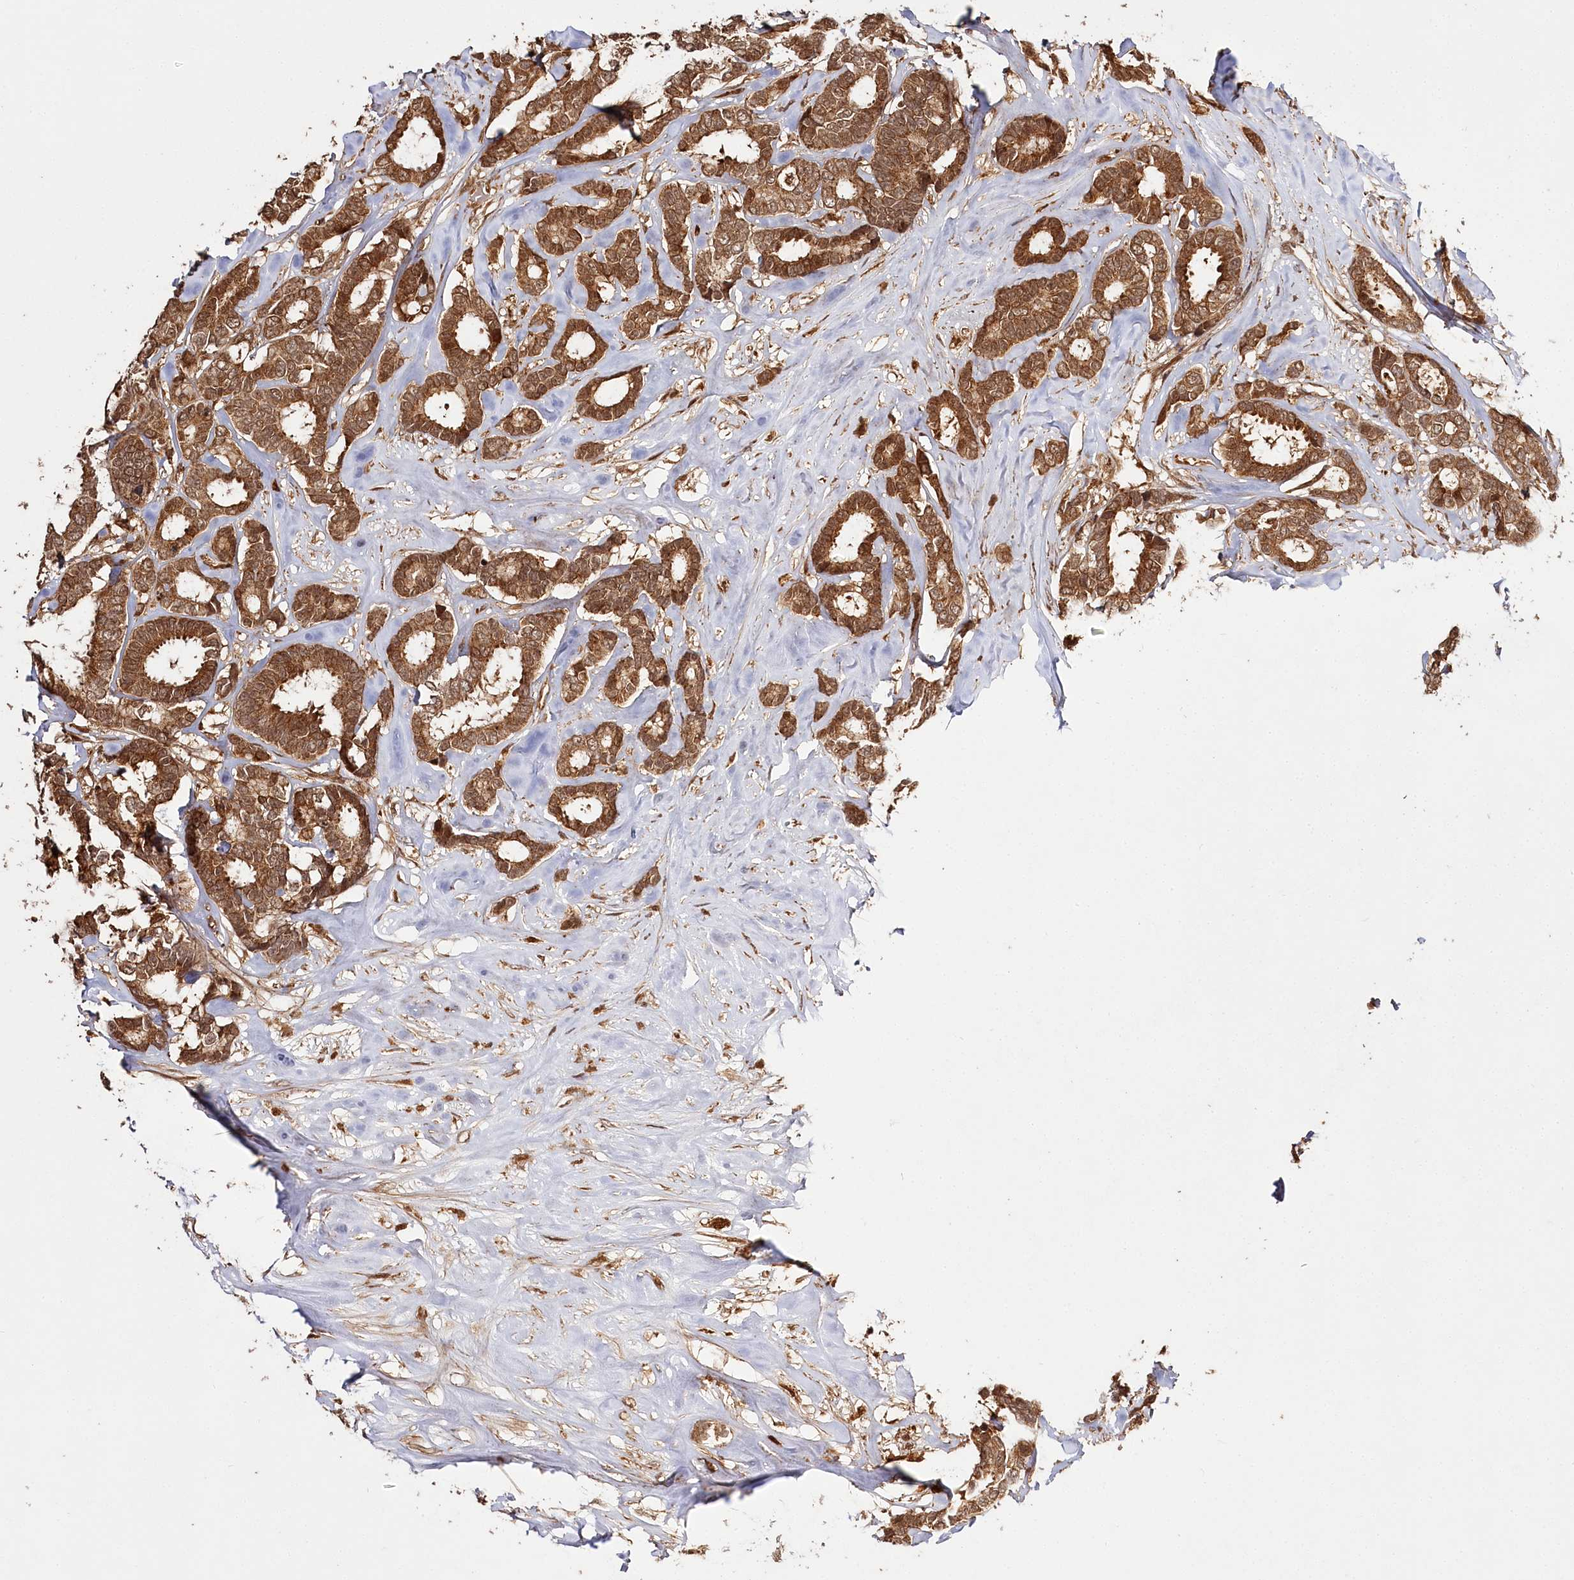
{"staining": {"intensity": "strong", "quantity": ">75%", "location": "cytoplasmic/membranous,nuclear"}, "tissue": "breast cancer", "cell_type": "Tumor cells", "image_type": "cancer", "snomed": [{"axis": "morphology", "description": "Duct carcinoma"}, {"axis": "topography", "description": "Breast"}], "caption": "Strong cytoplasmic/membranous and nuclear protein positivity is appreciated in about >75% of tumor cells in breast infiltrating ductal carcinoma. (DAB IHC with brightfield microscopy, high magnification).", "gene": "ULK2", "patient": {"sex": "female", "age": 87}}